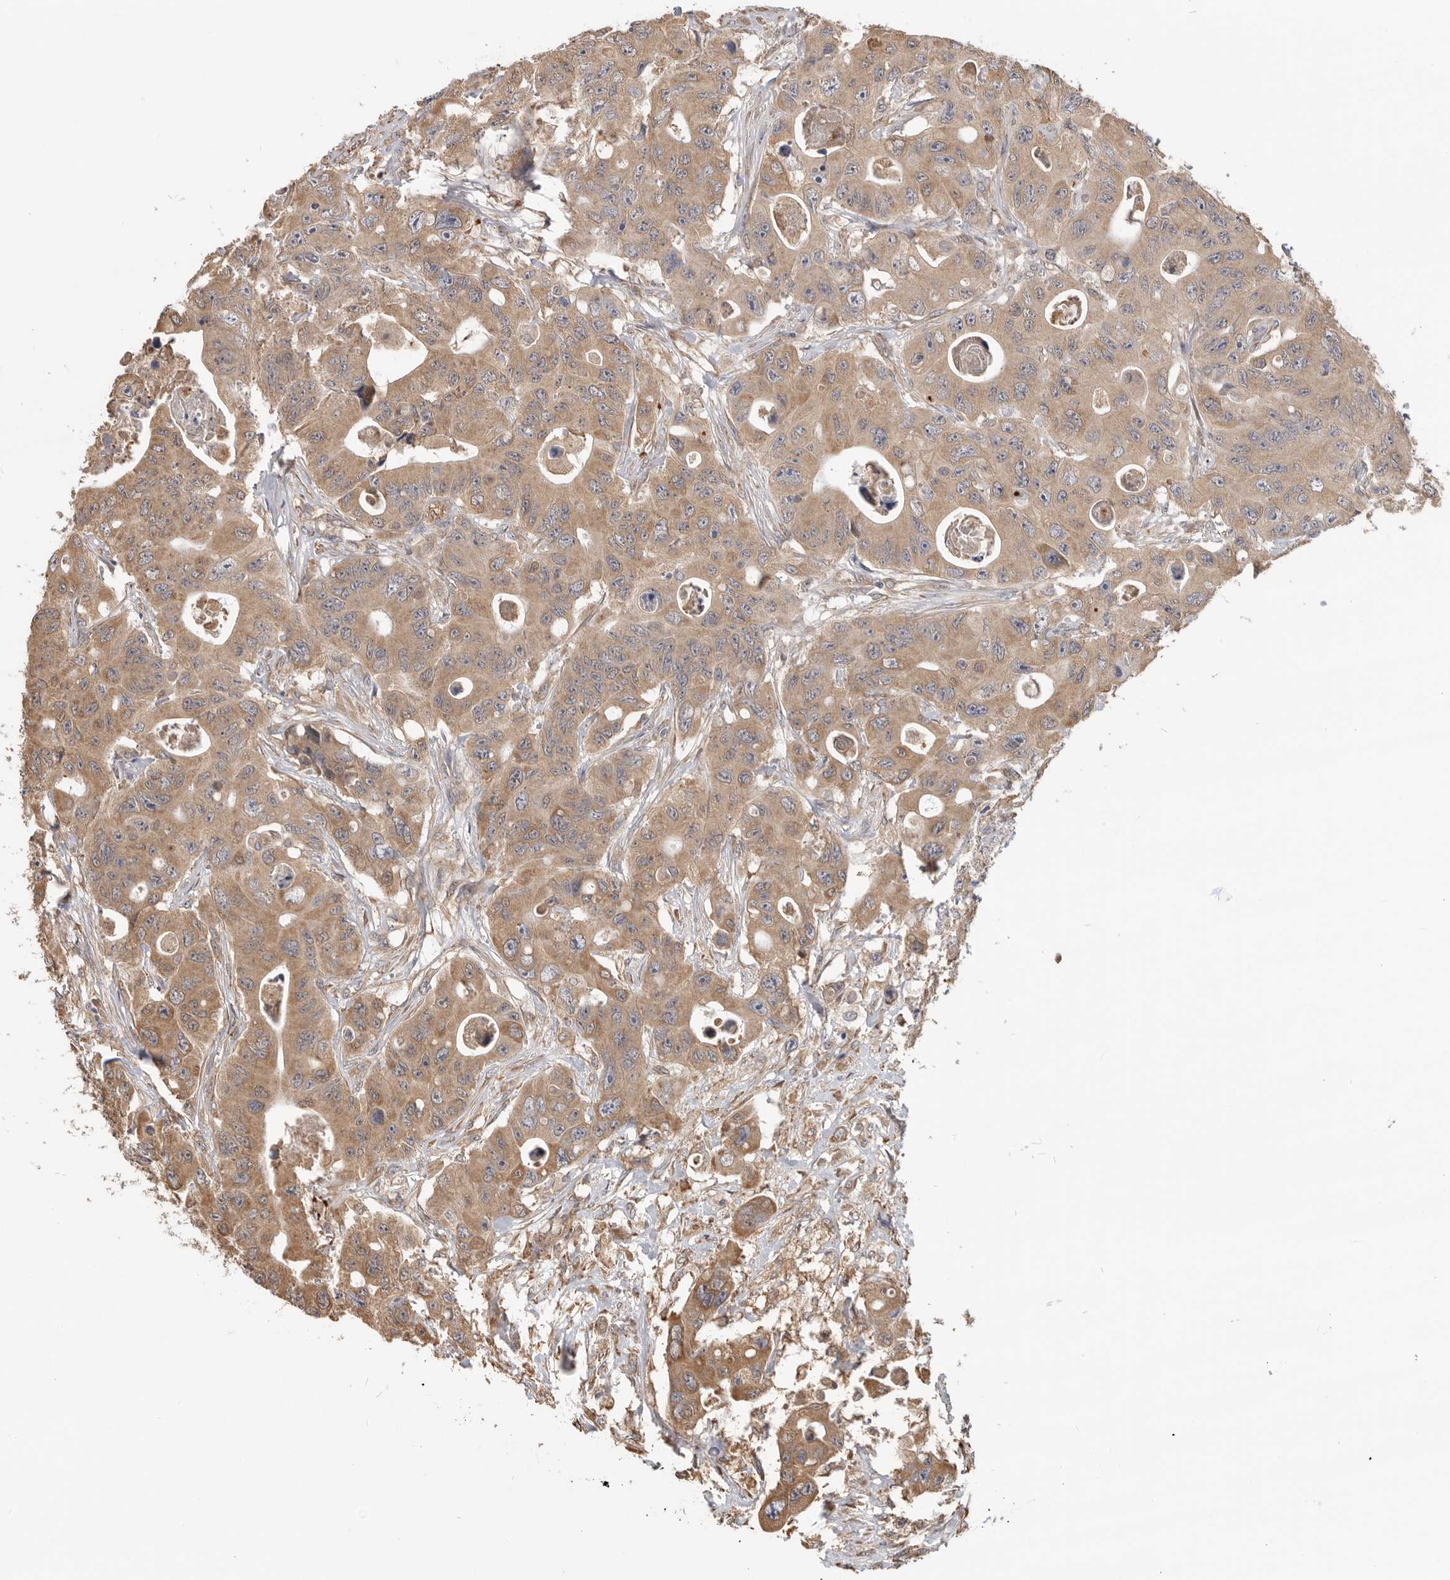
{"staining": {"intensity": "moderate", "quantity": ">75%", "location": "cytoplasmic/membranous"}, "tissue": "colorectal cancer", "cell_type": "Tumor cells", "image_type": "cancer", "snomed": [{"axis": "morphology", "description": "Adenocarcinoma, NOS"}, {"axis": "topography", "description": "Colon"}], "caption": "Colorectal adenocarcinoma tissue shows moderate cytoplasmic/membranous expression in approximately >75% of tumor cells, visualized by immunohistochemistry. (Brightfield microscopy of DAB IHC at high magnification).", "gene": "CDC42BPB", "patient": {"sex": "female", "age": 46}}